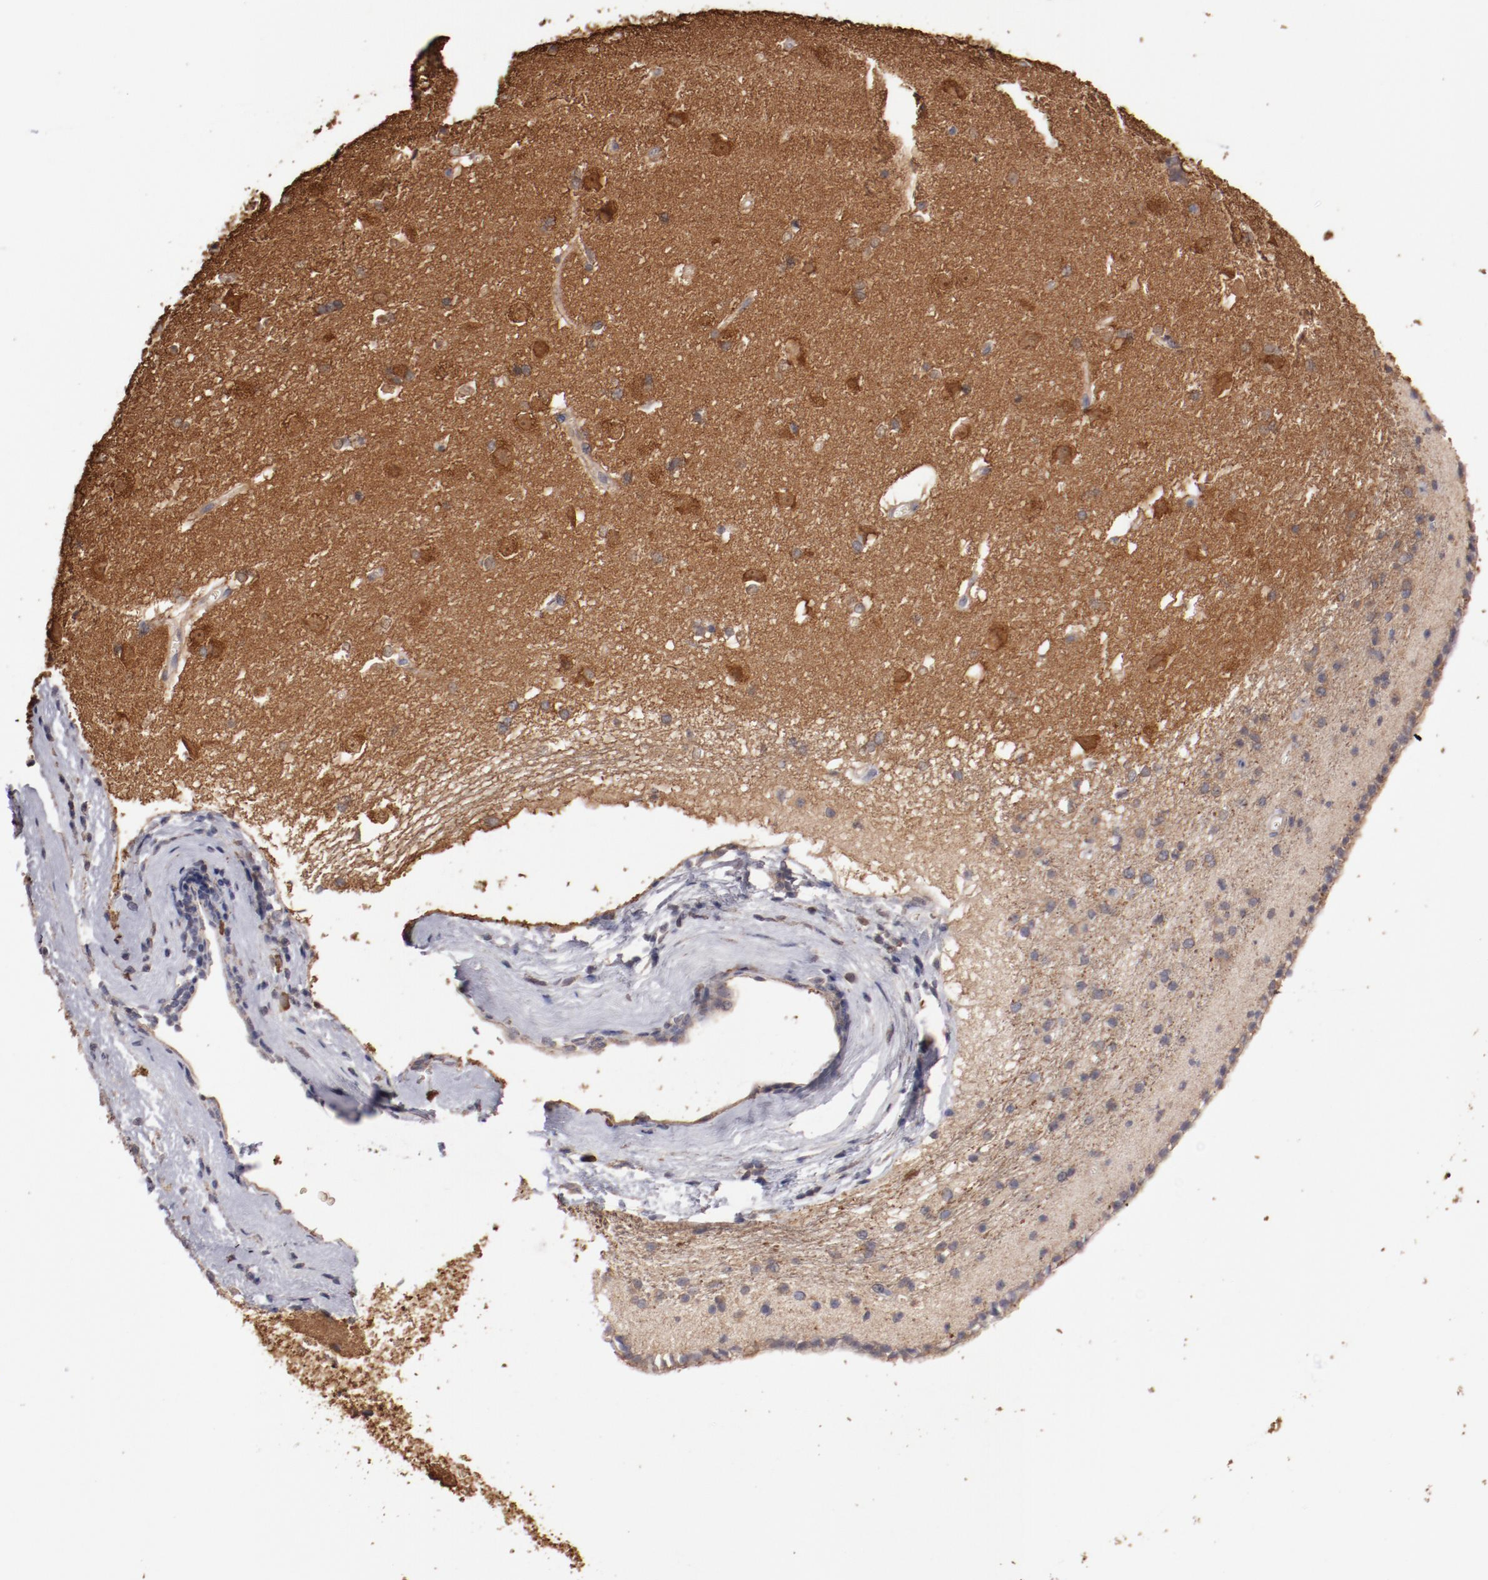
{"staining": {"intensity": "negative", "quantity": "none", "location": "none"}, "tissue": "caudate", "cell_type": "Glial cells", "image_type": "normal", "snomed": [{"axis": "morphology", "description": "Normal tissue, NOS"}, {"axis": "topography", "description": "Lateral ventricle wall"}], "caption": "Image shows no protein expression in glial cells of unremarkable caudate.", "gene": "LRRC75B", "patient": {"sex": "female", "age": 19}}